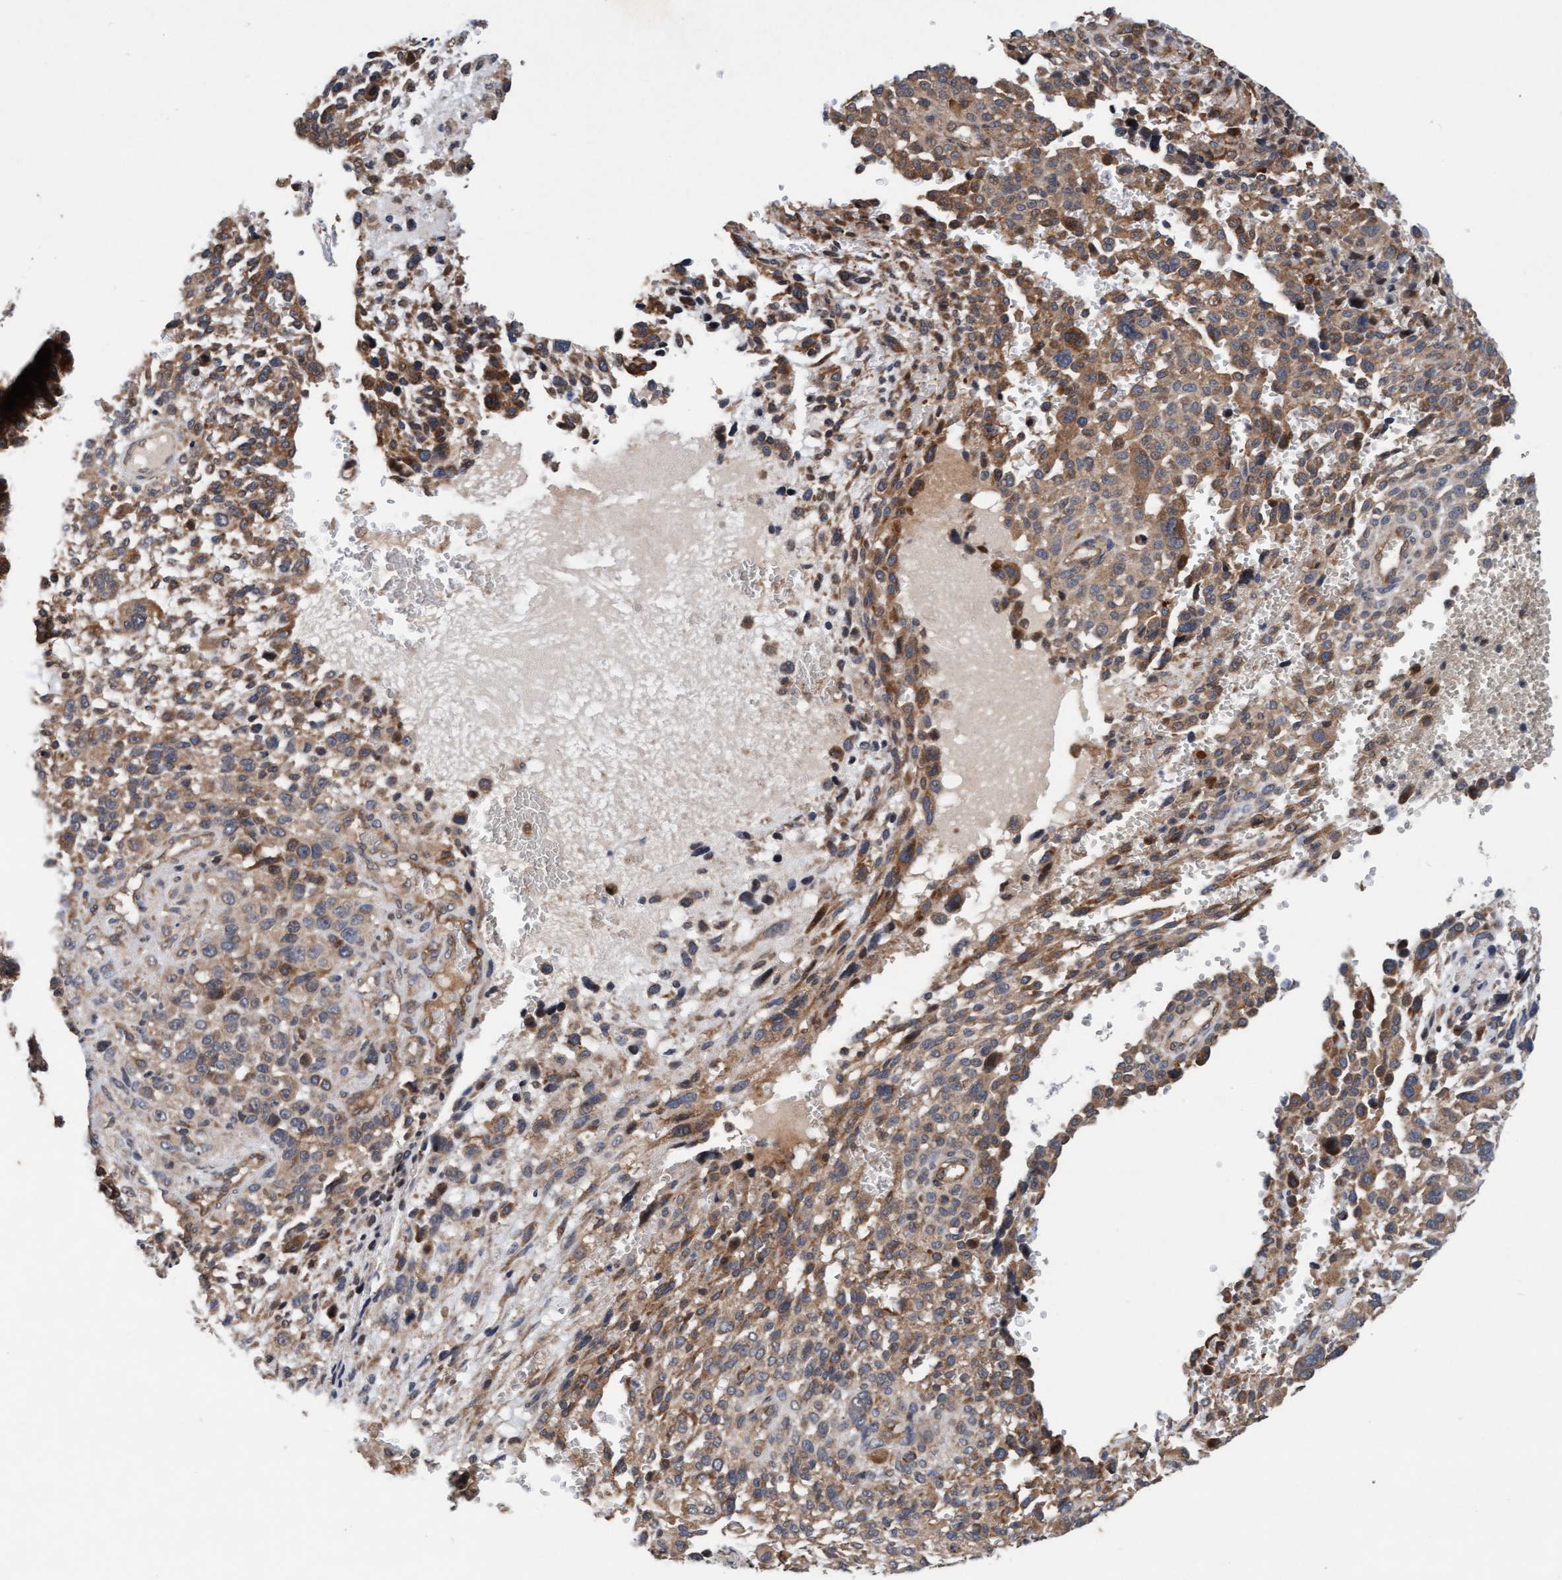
{"staining": {"intensity": "weak", "quantity": "25%-75%", "location": "cytoplasmic/membranous"}, "tissue": "melanoma", "cell_type": "Tumor cells", "image_type": "cancer", "snomed": [{"axis": "morphology", "description": "Malignant melanoma, NOS"}, {"axis": "topography", "description": "Skin"}], "caption": "A photomicrograph of malignant melanoma stained for a protein reveals weak cytoplasmic/membranous brown staining in tumor cells.", "gene": "MLXIP", "patient": {"sex": "female", "age": 55}}